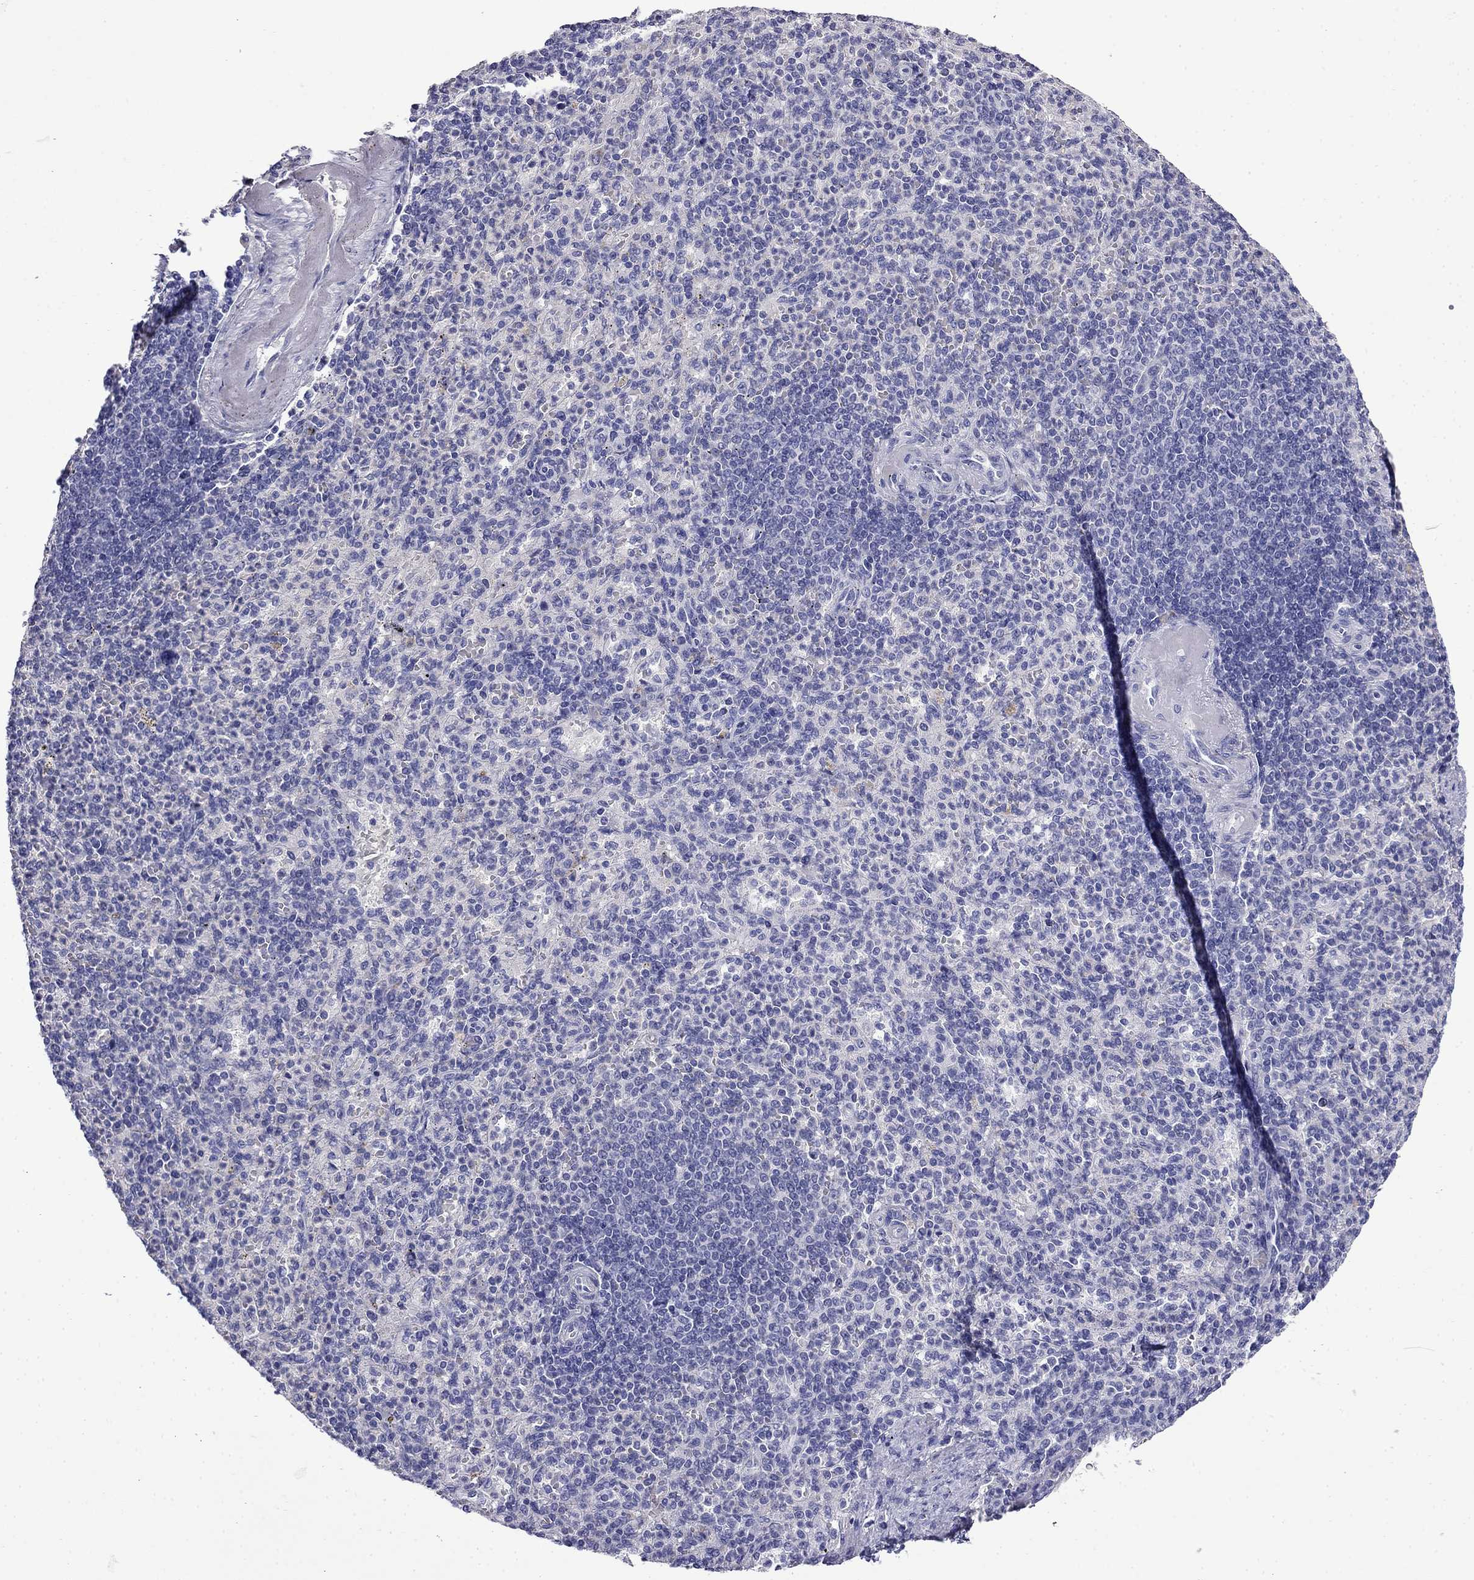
{"staining": {"intensity": "negative", "quantity": "none", "location": "none"}, "tissue": "spleen", "cell_type": "Cells in red pulp", "image_type": "normal", "snomed": [{"axis": "morphology", "description": "Normal tissue, NOS"}, {"axis": "topography", "description": "Spleen"}], "caption": "Photomicrograph shows no protein expression in cells in red pulp of unremarkable spleen.", "gene": "MYO15A", "patient": {"sex": "female", "age": 74}}